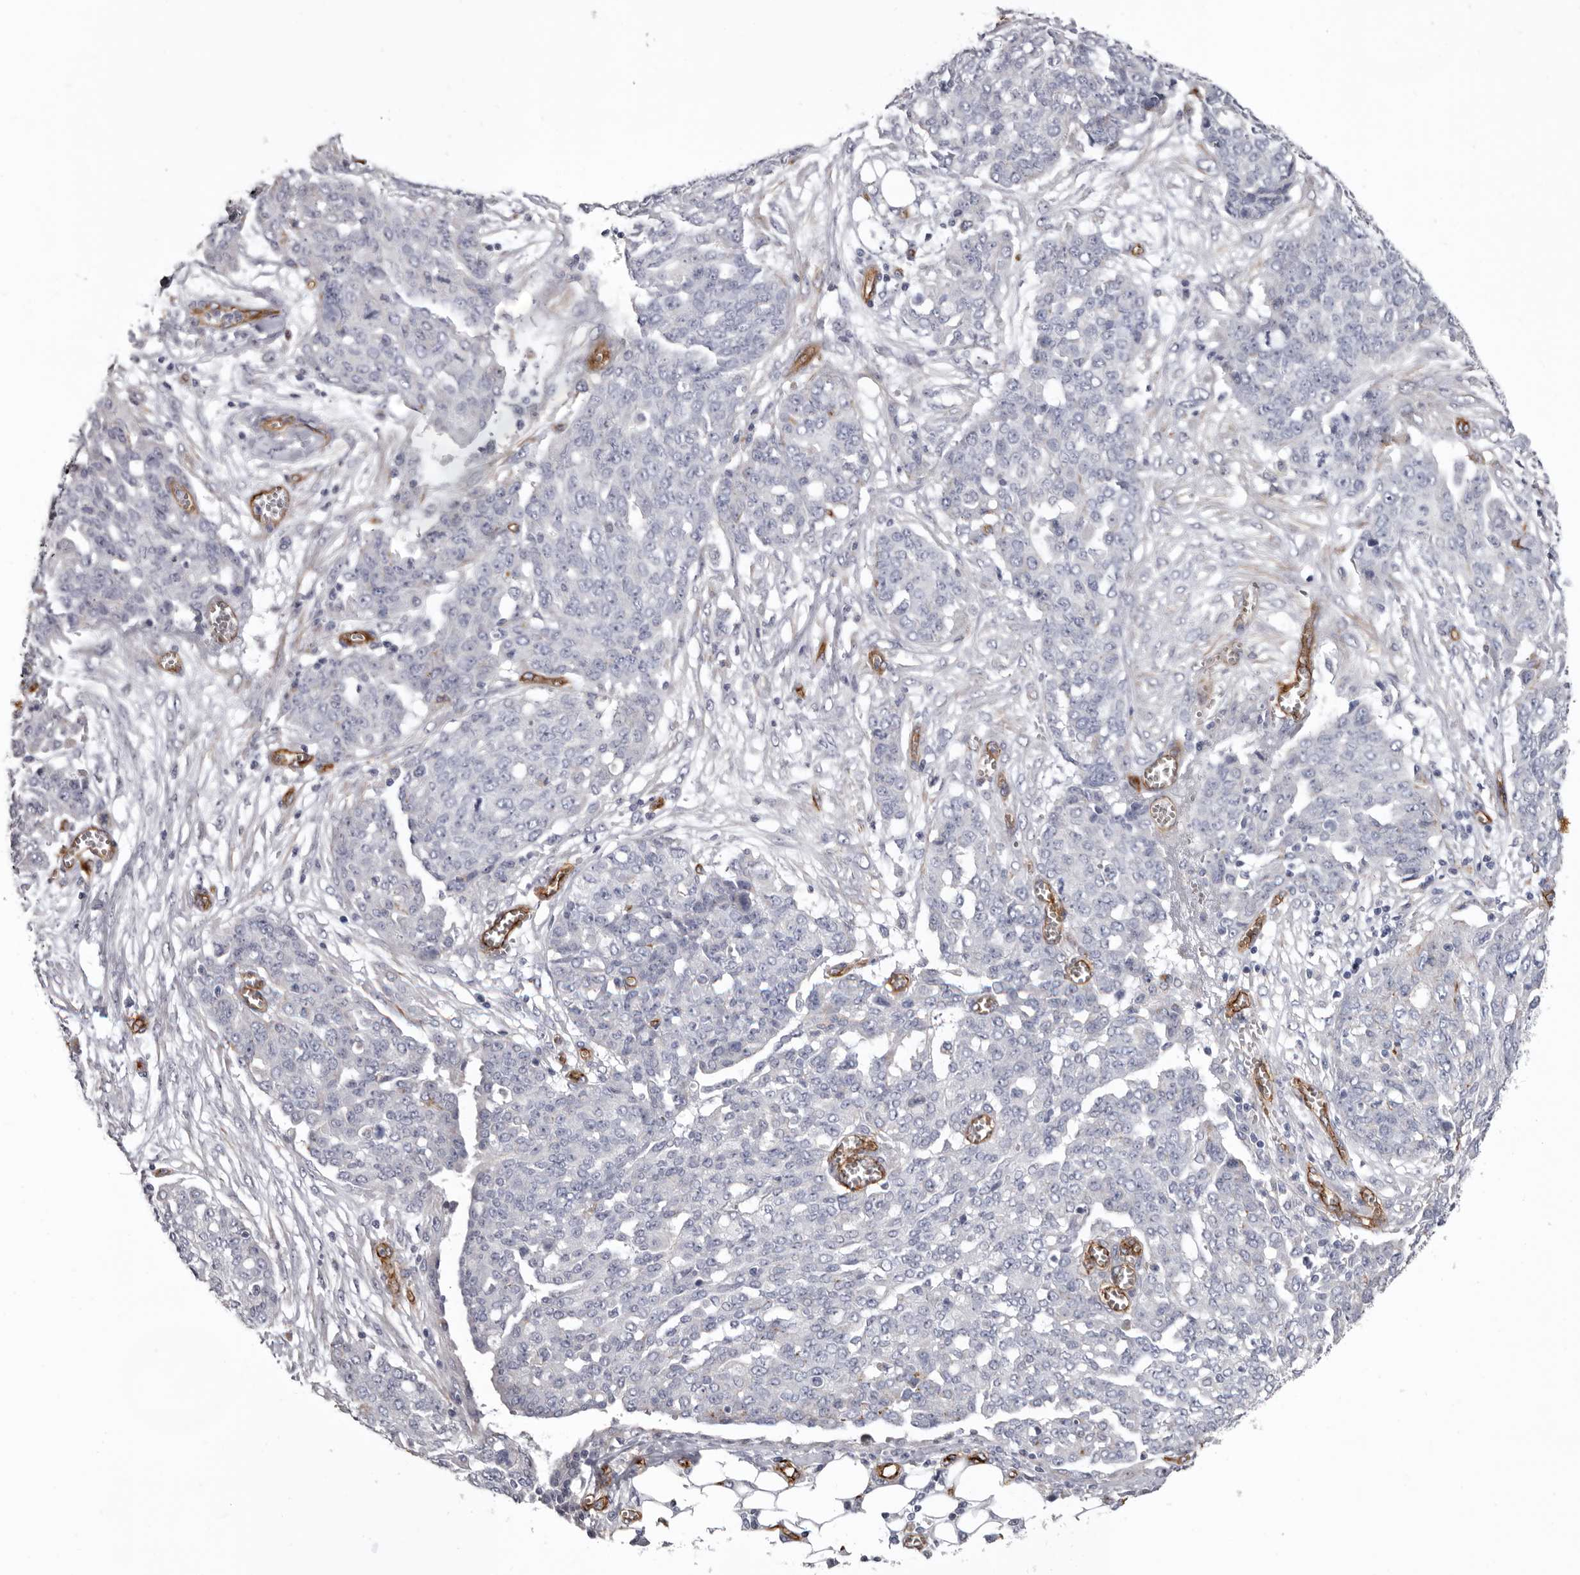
{"staining": {"intensity": "negative", "quantity": "none", "location": "none"}, "tissue": "ovarian cancer", "cell_type": "Tumor cells", "image_type": "cancer", "snomed": [{"axis": "morphology", "description": "Cystadenocarcinoma, serous, NOS"}, {"axis": "topography", "description": "Soft tissue"}, {"axis": "topography", "description": "Ovary"}], "caption": "Micrograph shows no protein positivity in tumor cells of ovarian cancer tissue. (DAB (3,3'-diaminobenzidine) IHC visualized using brightfield microscopy, high magnification).", "gene": "ADGRL4", "patient": {"sex": "female", "age": 57}}